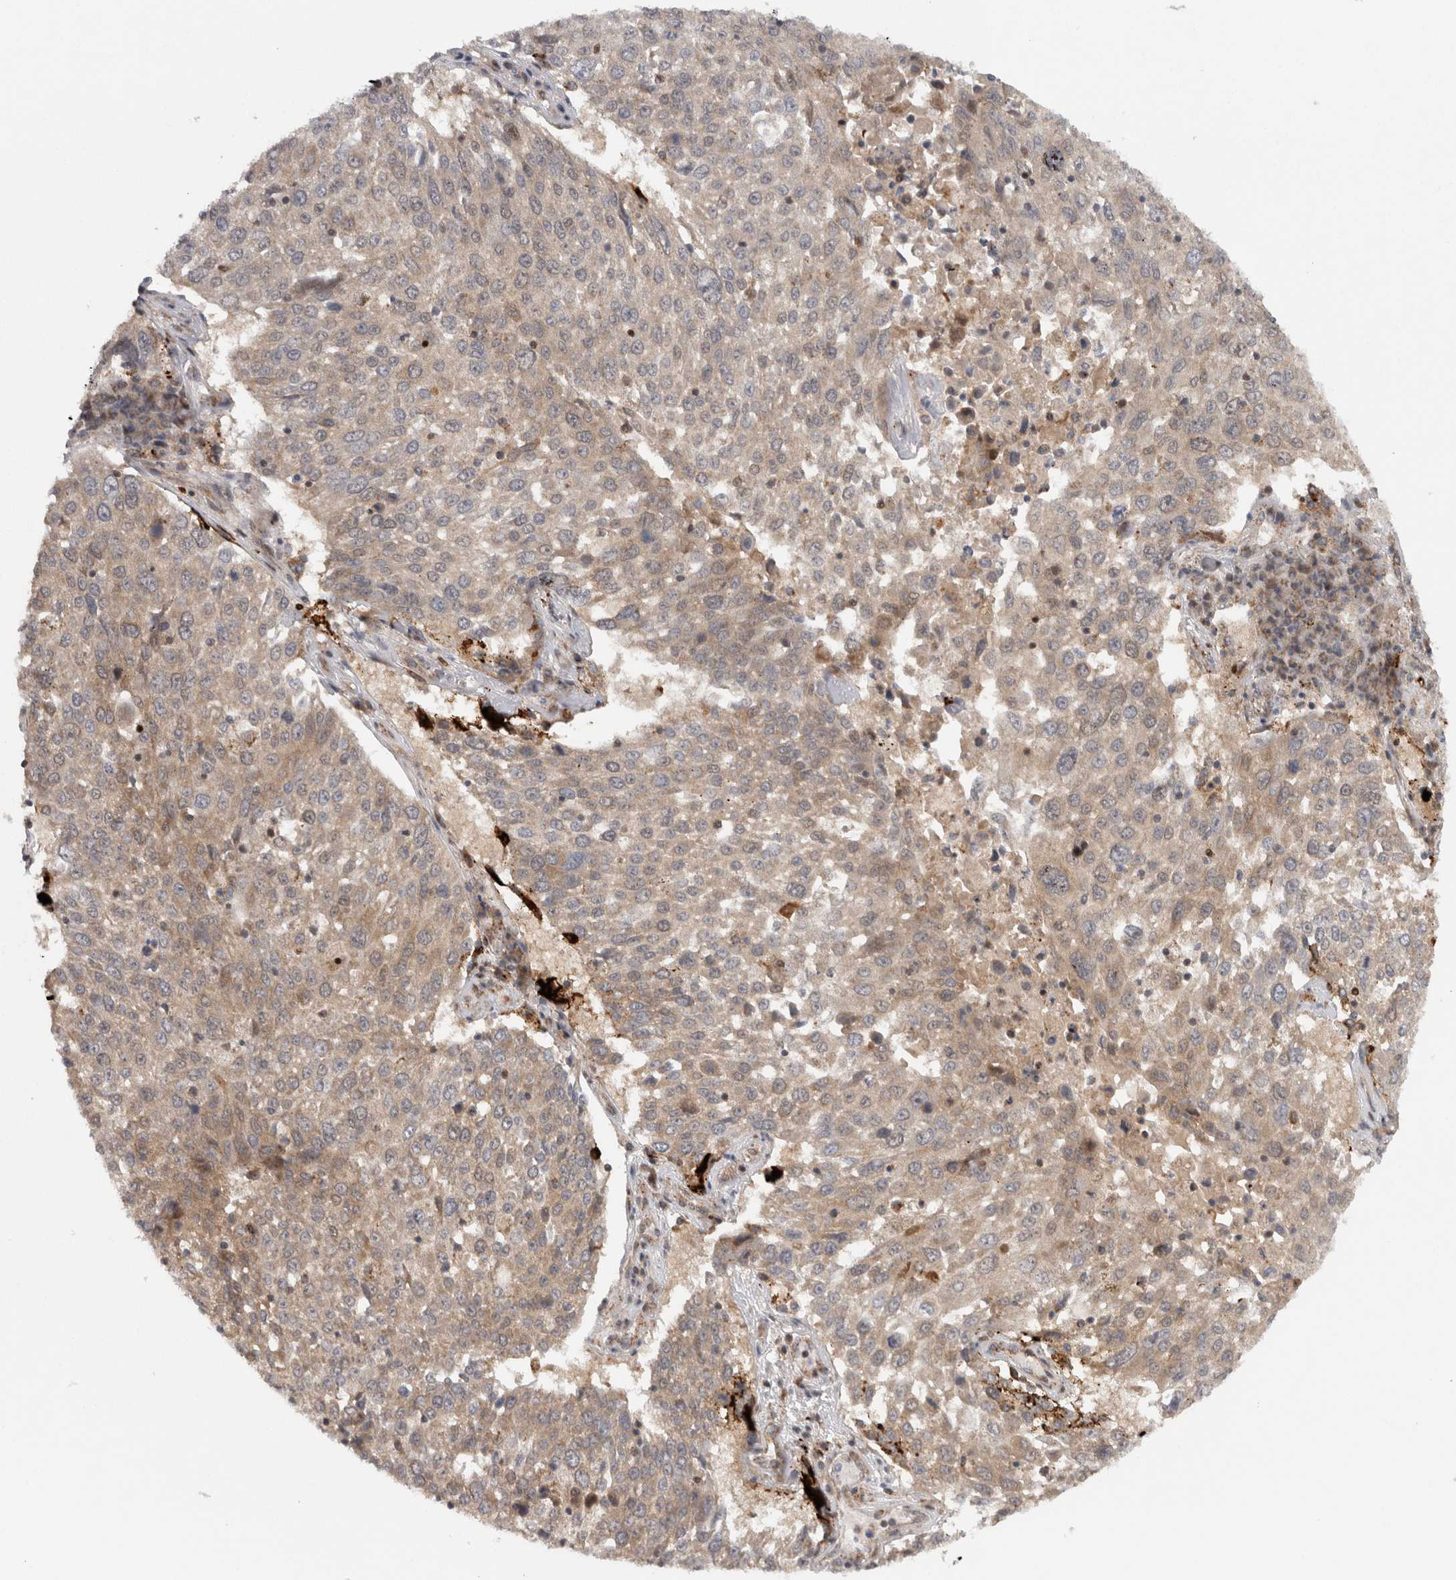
{"staining": {"intensity": "weak", "quantity": ">75%", "location": "cytoplasmic/membranous"}, "tissue": "lung cancer", "cell_type": "Tumor cells", "image_type": "cancer", "snomed": [{"axis": "morphology", "description": "Squamous cell carcinoma, NOS"}, {"axis": "topography", "description": "Lung"}], "caption": "Squamous cell carcinoma (lung) stained with a brown dye exhibits weak cytoplasmic/membranous positive expression in approximately >75% of tumor cells.", "gene": "KDM8", "patient": {"sex": "male", "age": 65}}